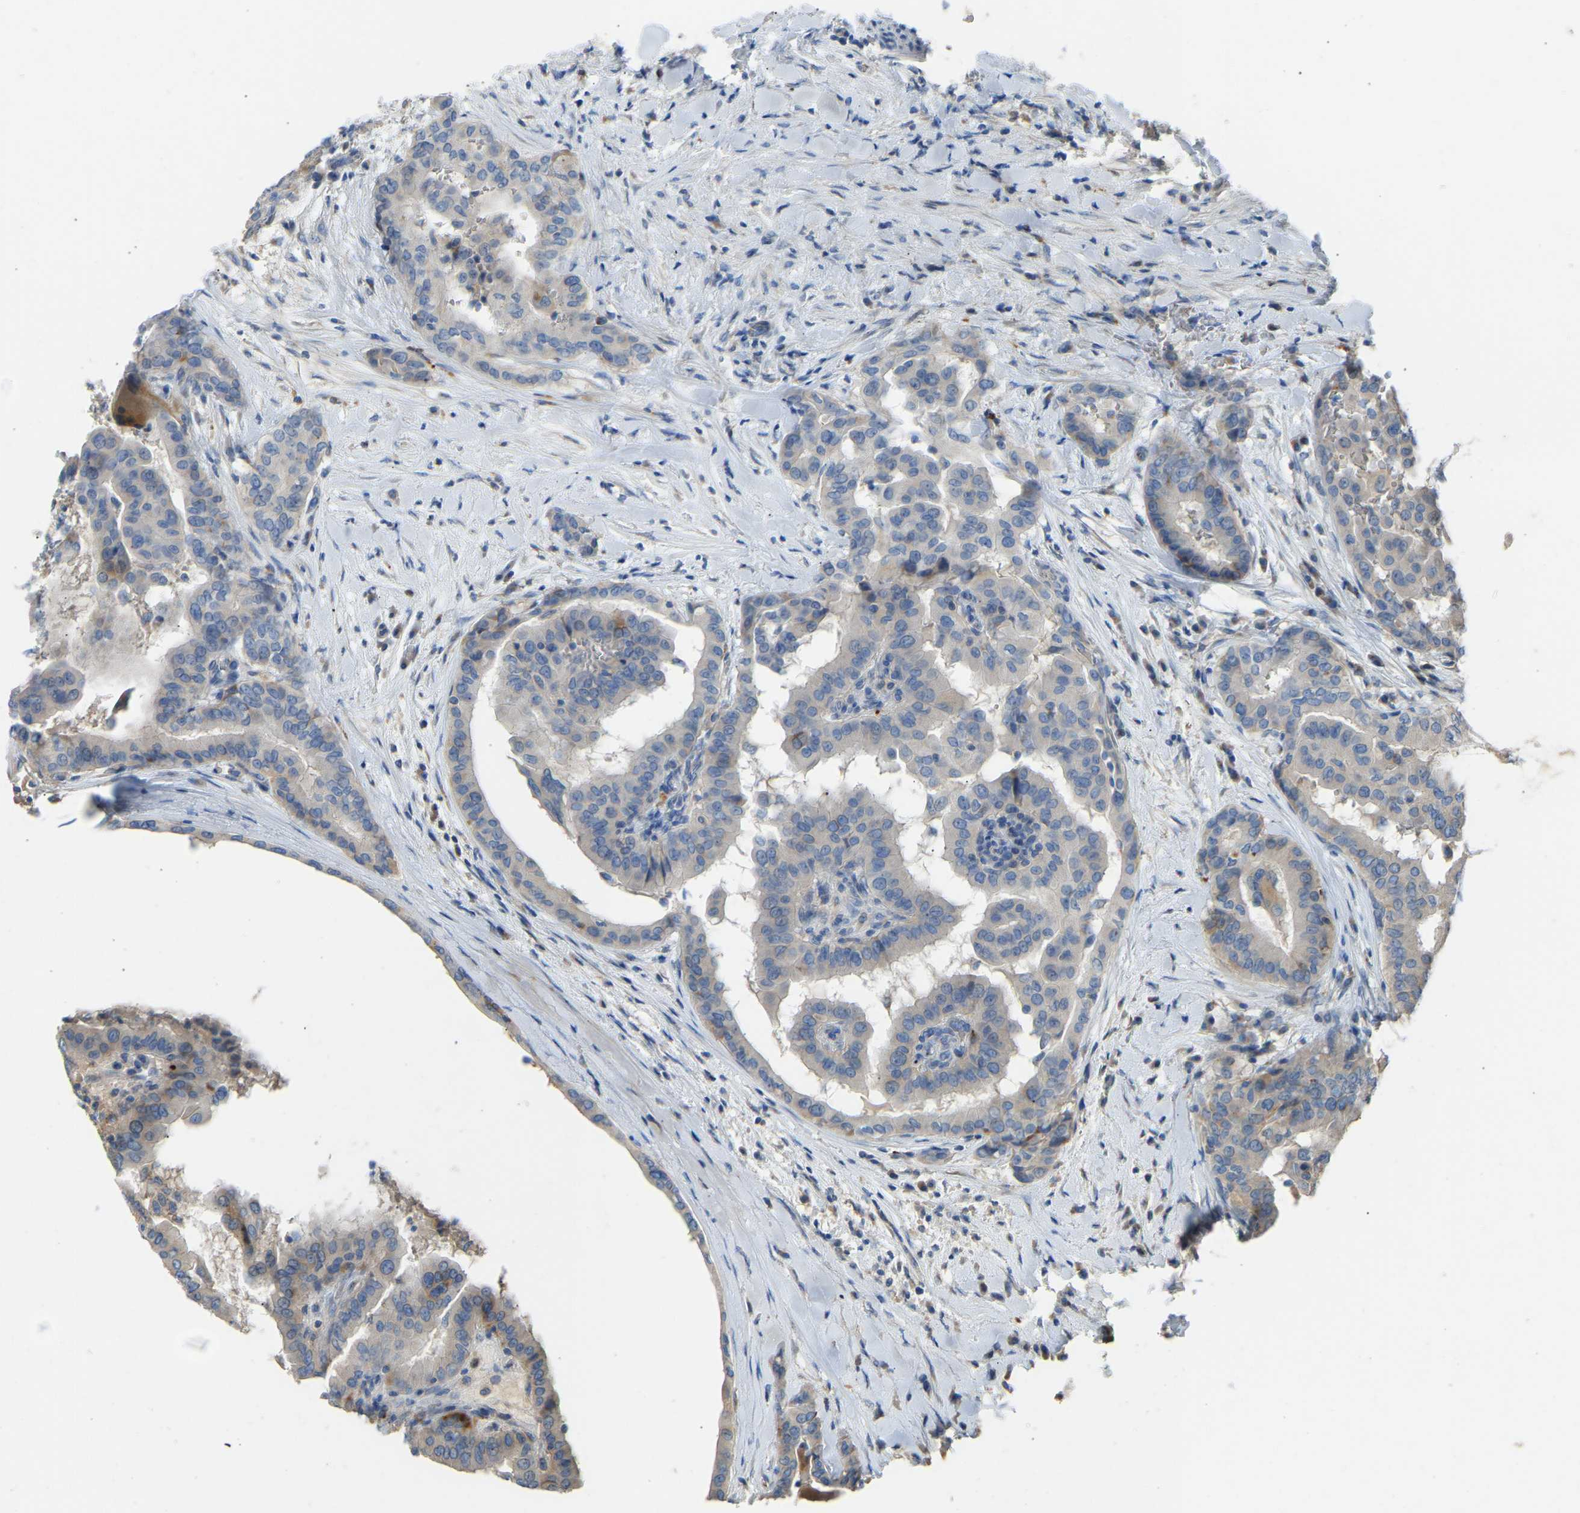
{"staining": {"intensity": "negative", "quantity": "none", "location": "none"}, "tissue": "thyroid cancer", "cell_type": "Tumor cells", "image_type": "cancer", "snomed": [{"axis": "morphology", "description": "Papillary adenocarcinoma, NOS"}, {"axis": "topography", "description": "Thyroid gland"}], "caption": "Image shows no significant protein staining in tumor cells of thyroid cancer. The staining is performed using DAB brown chromogen with nuclei counter-stained in using hematoxylin.", "gene": "RGP1", "patient": {"sex": "male", "age": 33}}